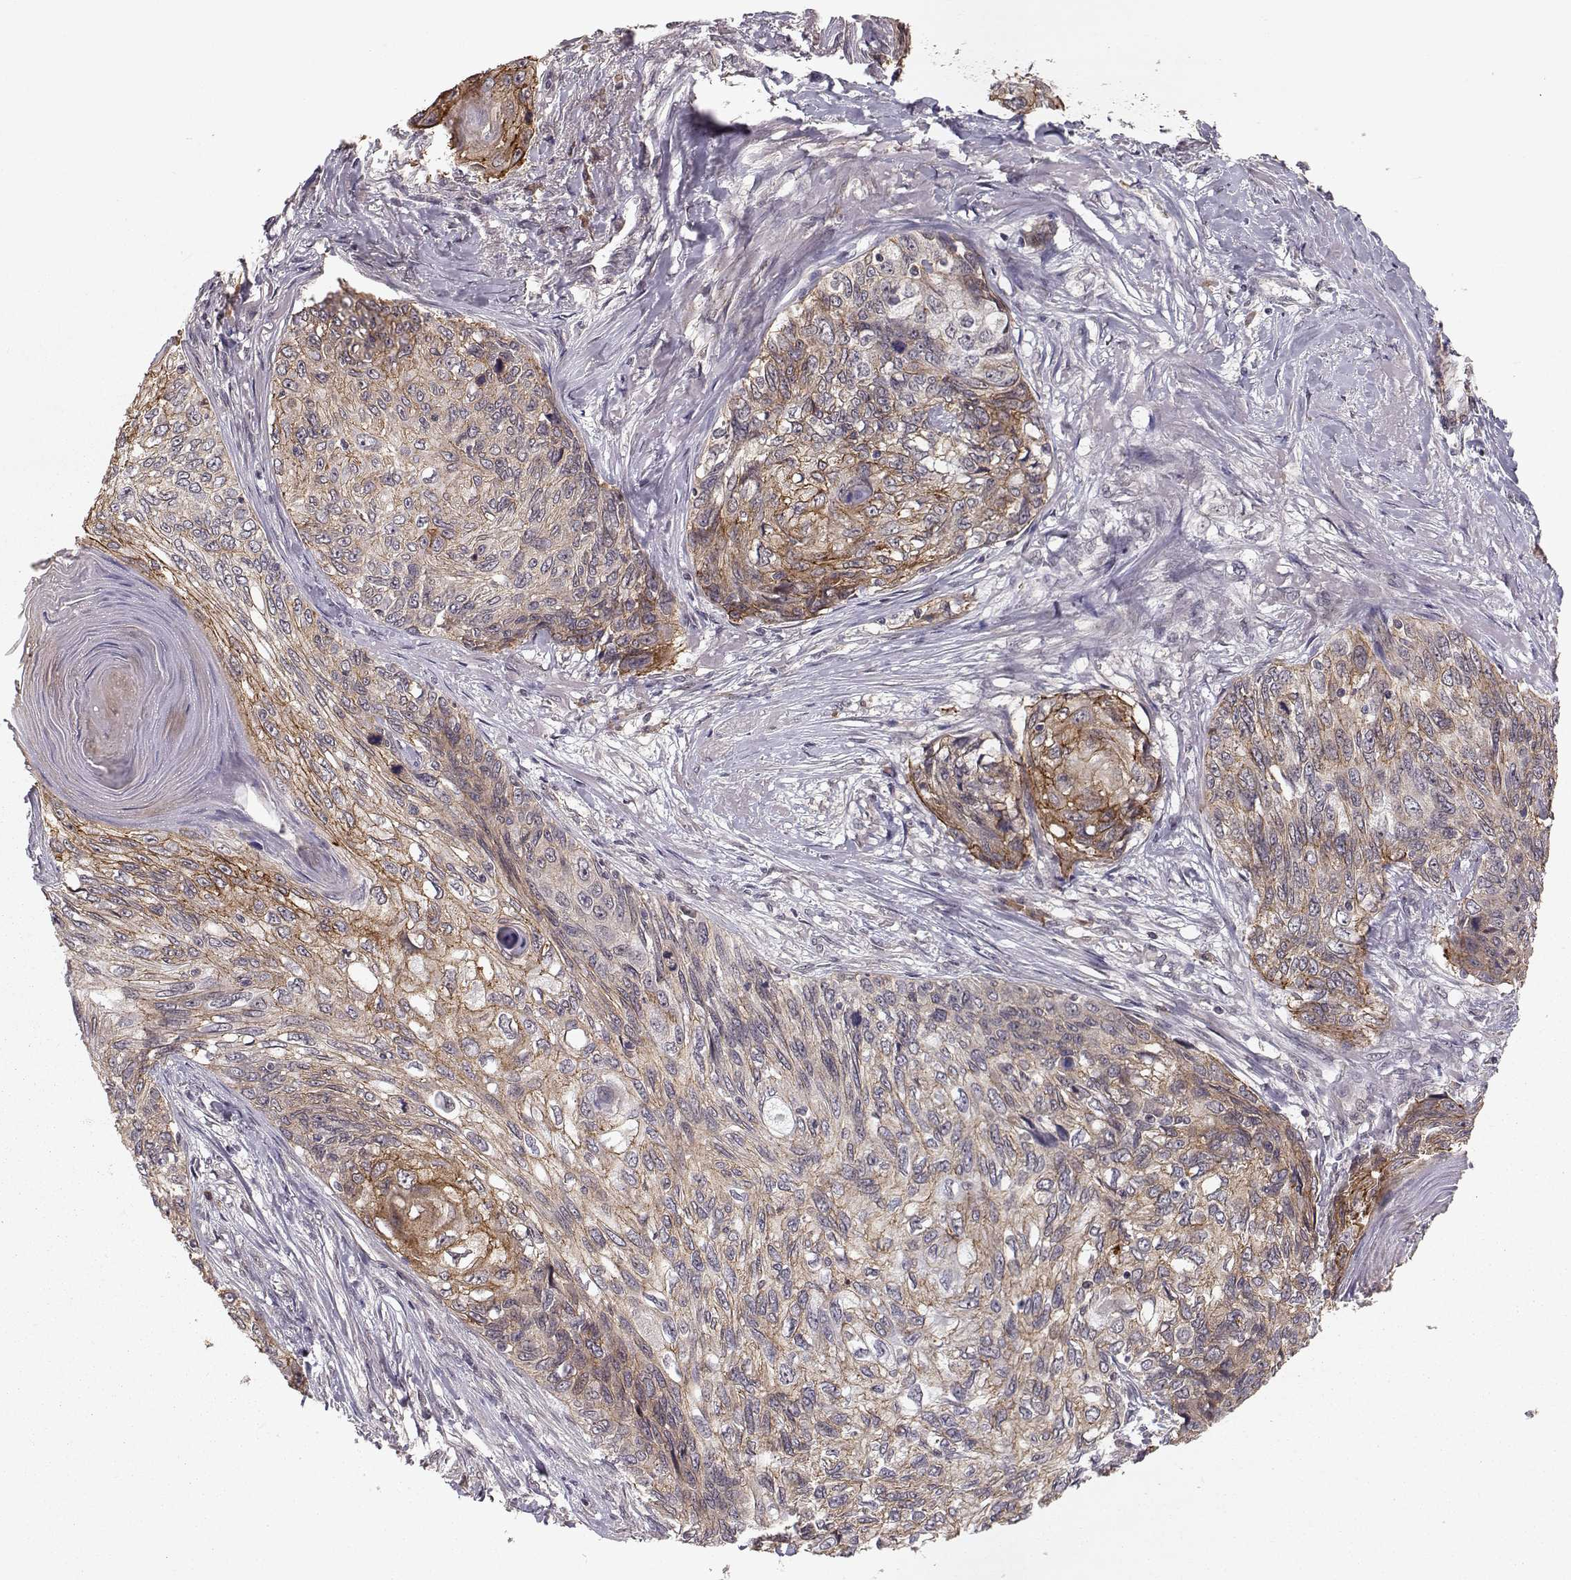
{"staining": {"intensity": "moderate", "quantity": "25%-75%", "location": "cytoplasmic/membranous"}, "tissue": "skin cancer", "cell_type": "Tumor cells", "image_type": "cancer", "snomed": [{"axis": "morphology", "description": "Squamous cell carcinoma, NOS"}, {"axis": "topography", "description": "Skin"}], "caption": "About 25%-75% of tumor cells in squamous cell carcinoma (skin) reveal moderate cytoplasmic/membranous protein expression as visualized by brown immunohistochemical staining.", "gene": "PLEKHG3", "patient": {"sex": "male", "age": 92}}